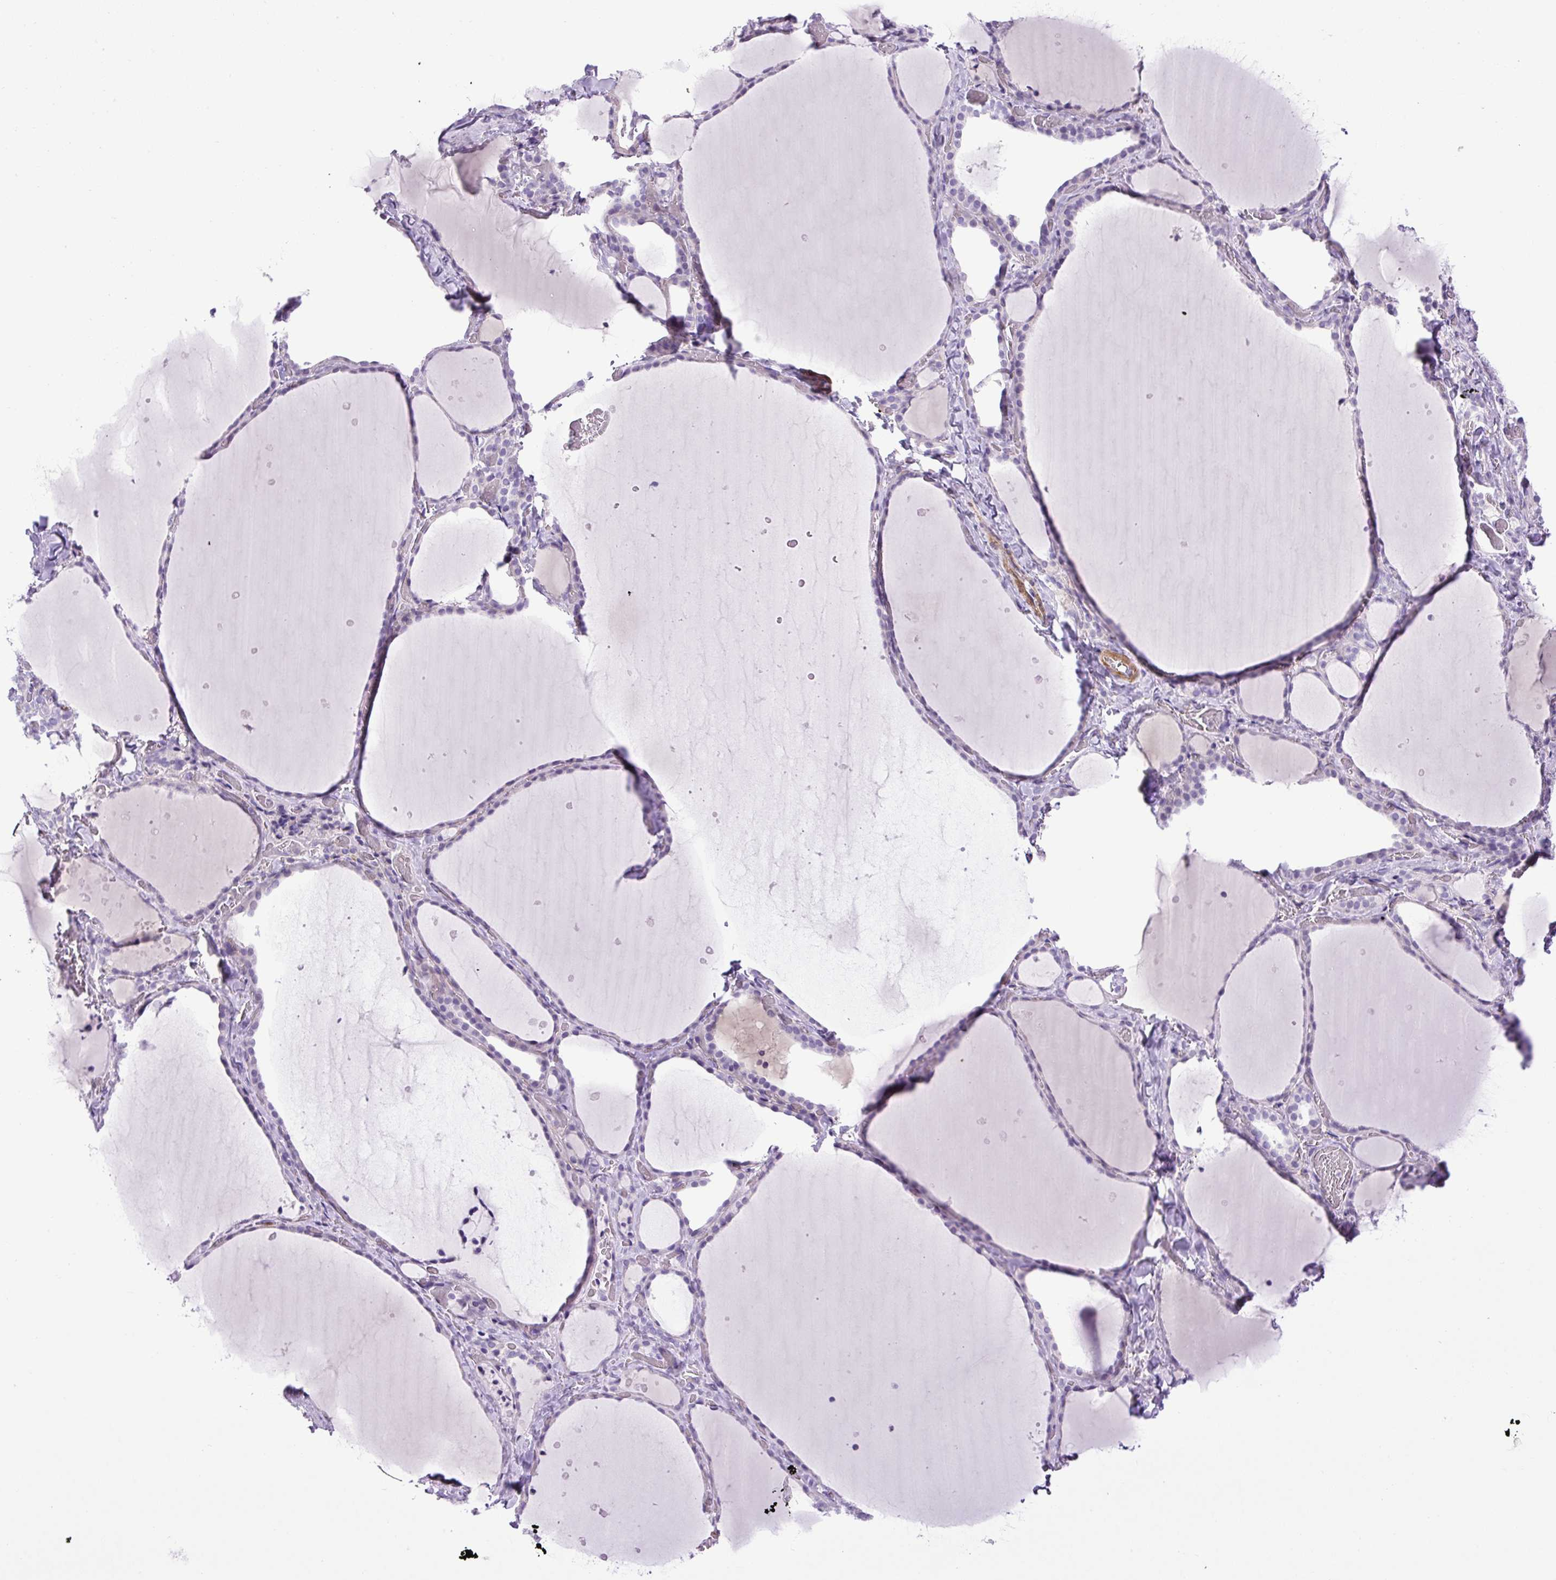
{"staining": {"intensity": "negative", "quantity": "none", "location": "none"}, "tissue": "thyroid gland", "cell_type": "Glandular cells", "image_type": "normal", "snomed": [{"axis": "morphology", "description": "Normal tissue, NOS"}, {"axis": "topography", "description": "Thyroid gland"}], "caption": "Glandular cells show no significant positivity in normal thyroid gland.", "gene": "VWA7", "patient": {"sex": "female", "age": 36}}